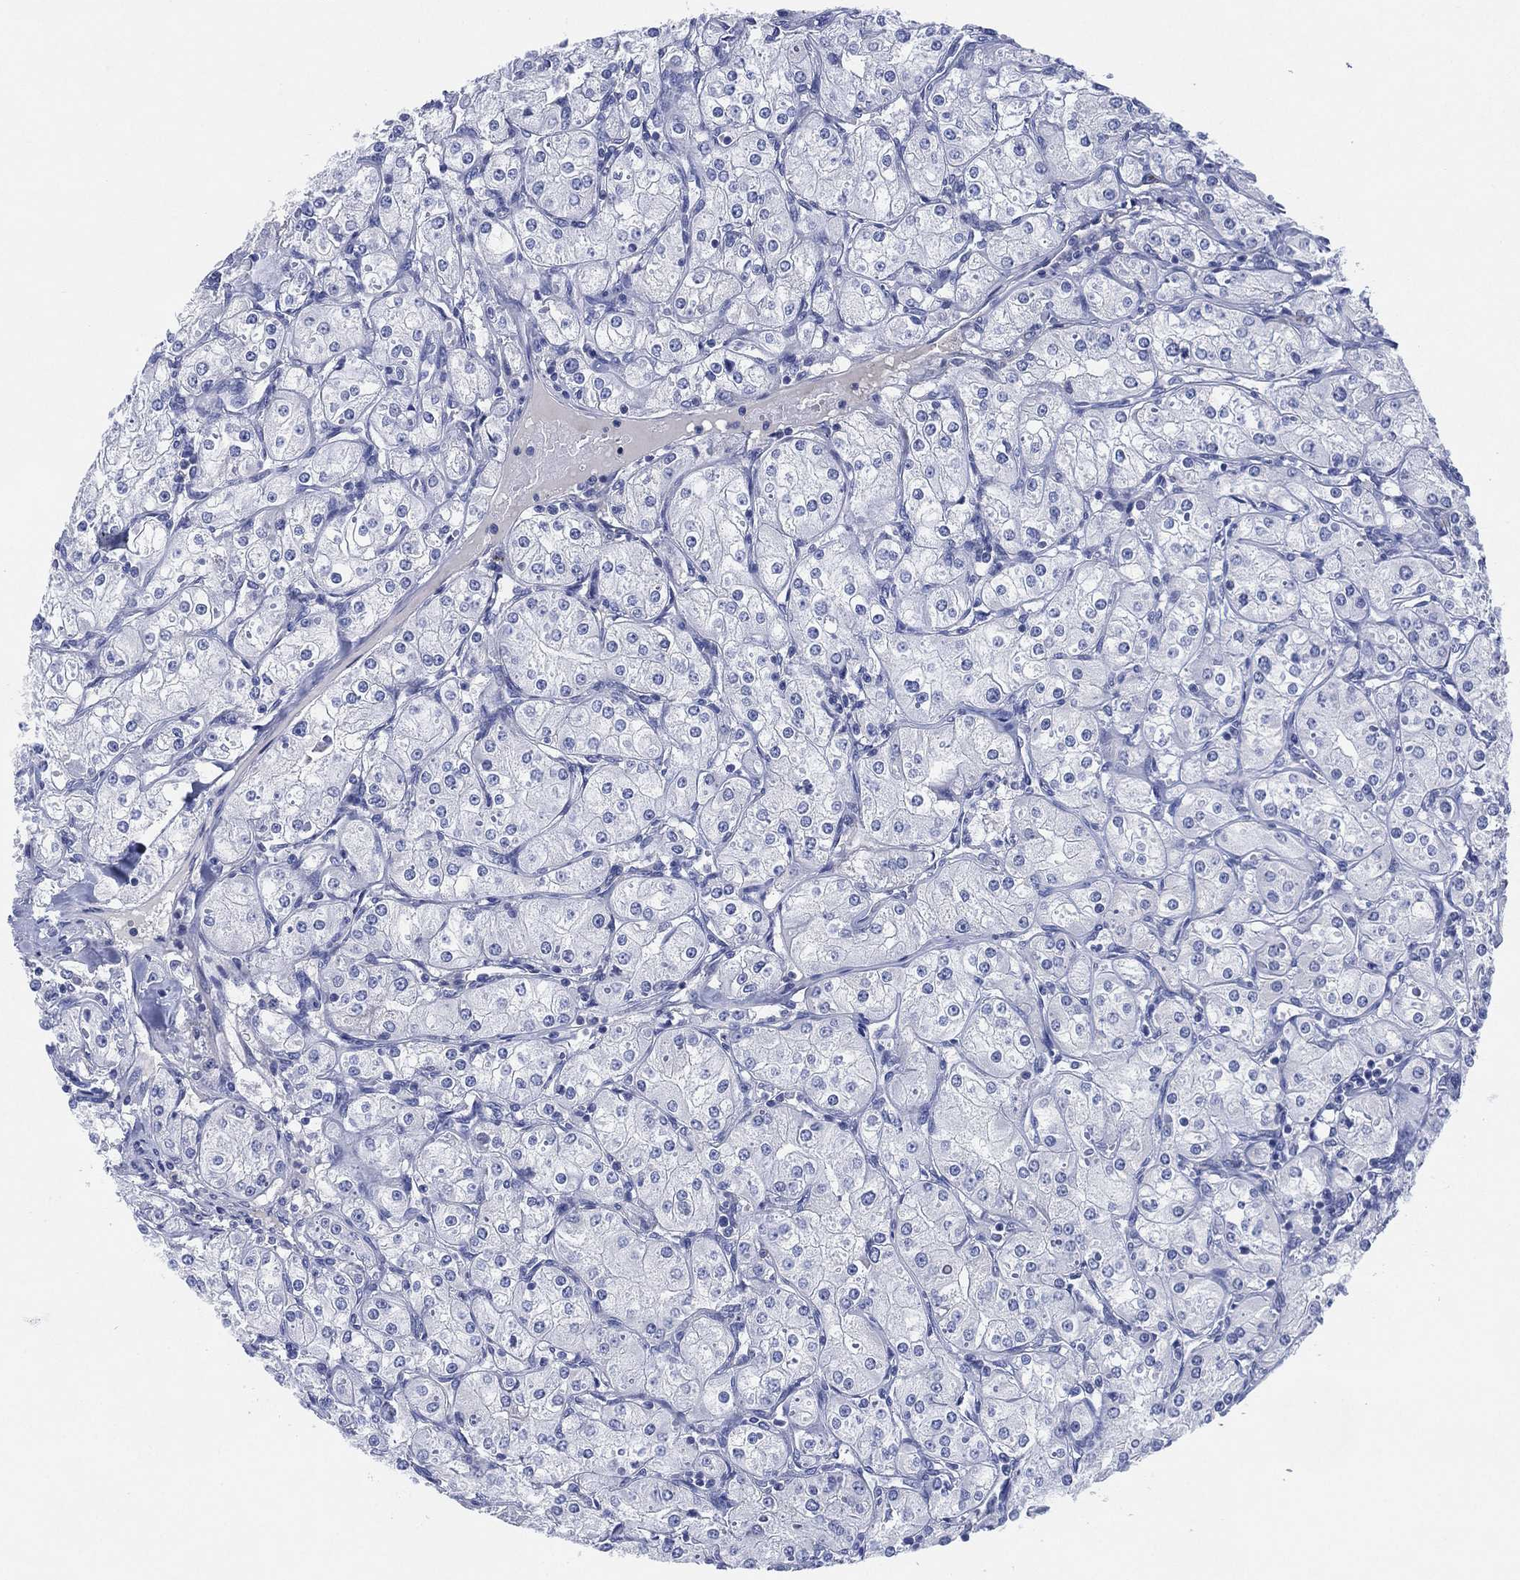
{"staining": {"intensity": "negative", "quantity": "none", "location": "none"}, "tissue": "renal cancer", "cell_type": "Tumor cells", "image_type": "cancer", "snomed": [{"axis": "morphology", "description": "Adenocarcinoma, NOS"}, {"axis": "topography", "description": "Kidney"}], "caption": "This histopathology image is of adenocarcinoma (renal) stained with immunohistochemistry to label a protein in brown with the nuclei are counter-stained blue. There is no expression in tumor cells. (Brightfield microscopy of DAB (3,3'-diaminobenzidine) immunohistochemistry (IHC) at high magnification).", "gene": "ADAD2", "patient": {"sex": "male", "age": 77}}